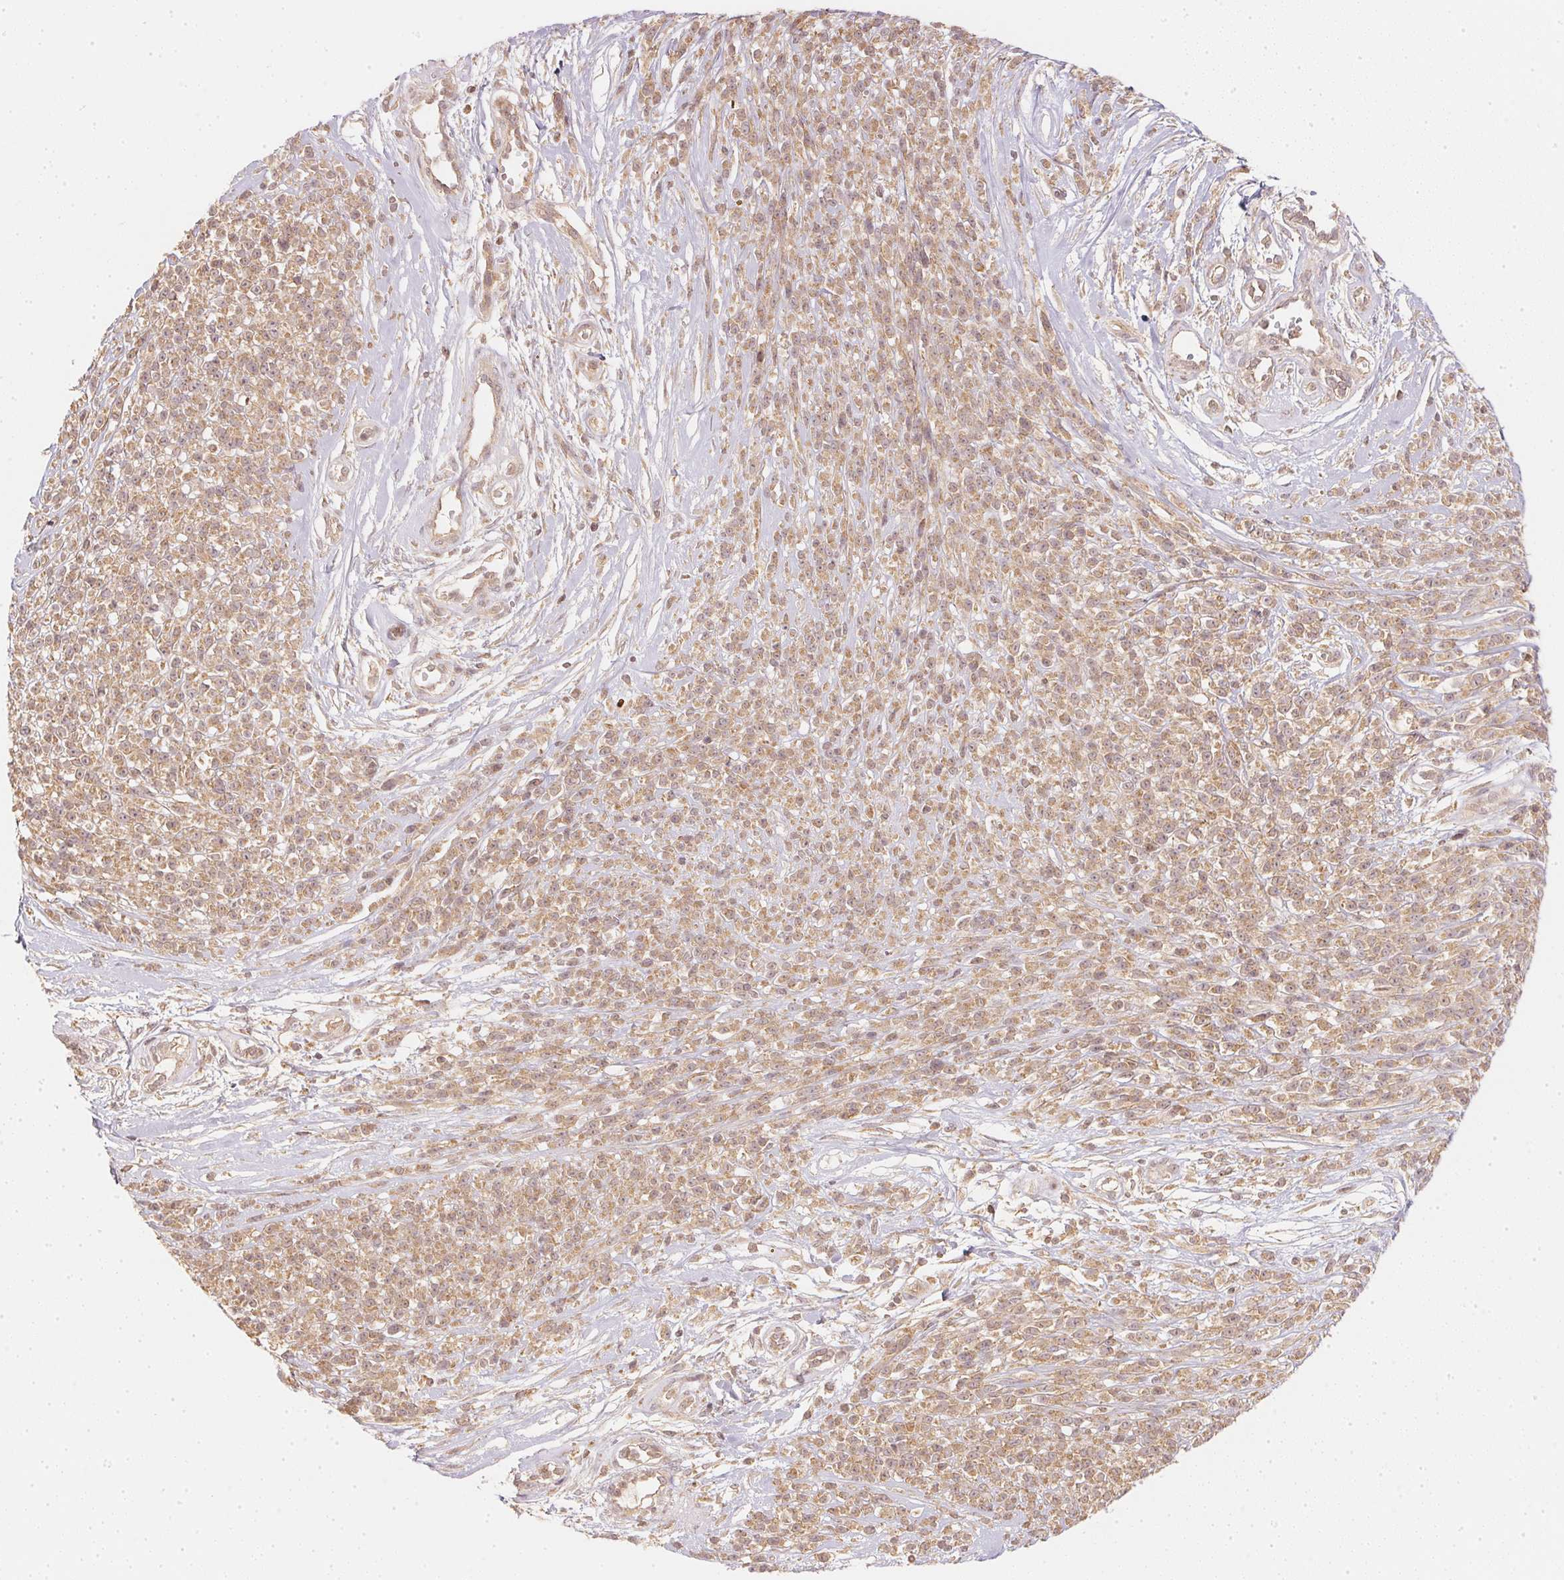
{"staining": {"intensity": "moderate", "quantity": ">75%", "location": "cytoplasmic/membranous"}, "tissue": "melanoma", "cell_type": "Tumor cells", "image_type": "cancer", "snomed": [{"axis": "morphology", "description": "Malignant melanoma, NOS"}, {"axis": "topography", "description": "Skin"}, {"axis": "topography", "description": "Skin of trunk"}], "caption": "Human melanoma stained with a brown dye exhibits moderate cytoplasmic/membranous positive positivity in approximately >75% of tumor cells.", "gene": "WDR54", "patient": {"sex": "male", "age": 74}}